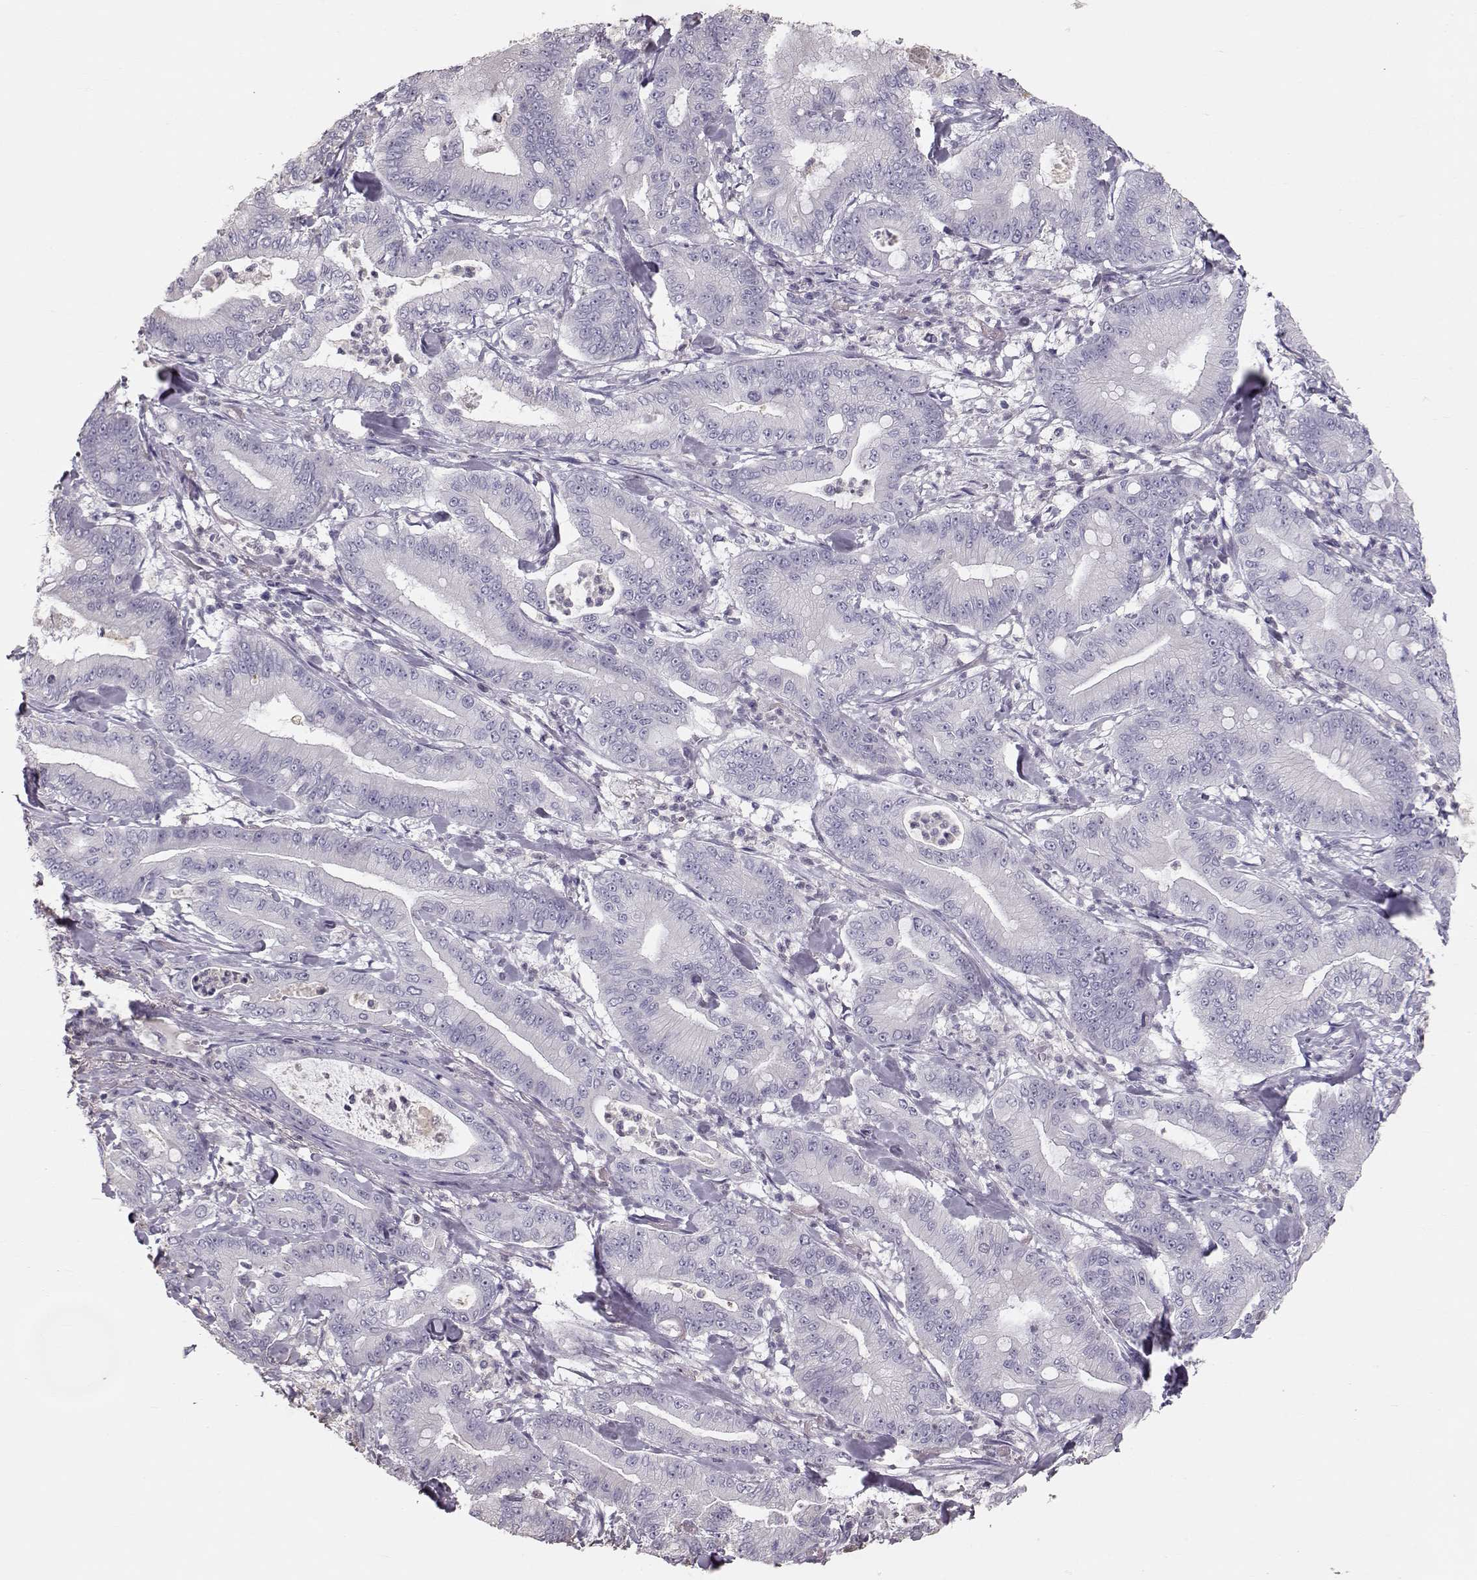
{"staining": {"intensity": "negative", "quantity": "none", "location": "none"}, "tissue": "pancreatic cancer", "cell_type": "Tumor cells", "image_type": "cancer", "snomed": [{"axis": "morphology", "description": "Adenocarcinoma, NOS"}, {"axis": "topography", "description": "Pancreas"}], "caption": "Immunohistochemistry histopathology image of human pancreatic cancer stained for a protein (brown), which exhibits no positivity in tumor cells.", "gene": "POU1F1", "patient": {"sex": "male", "age": 71}}